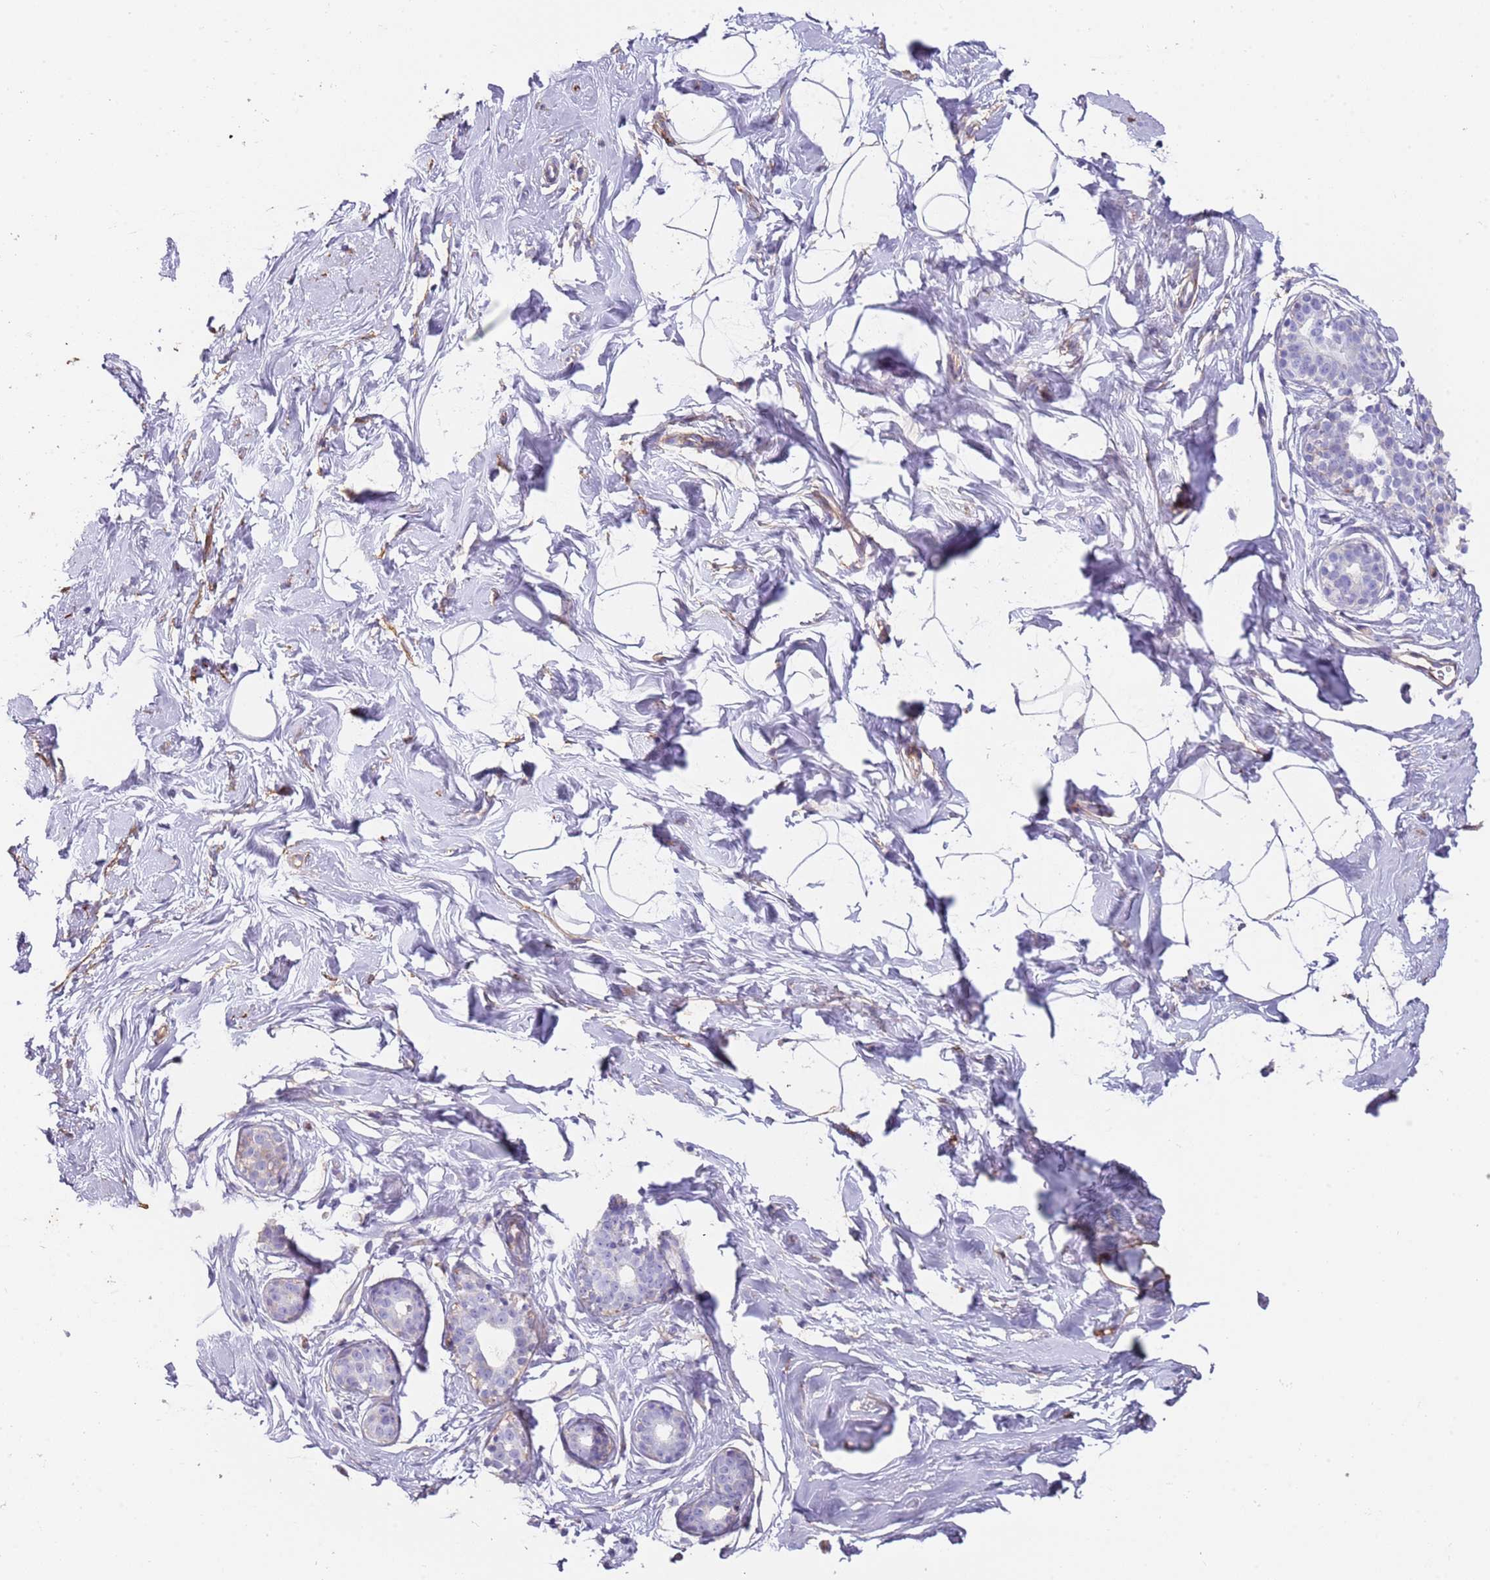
{"staining": {"intensity": "negative", "quantity": "none", "location": "none"}, "tissue": "breast", "cell_type": "Adipocytes", "image_type": "normal", "snomed": [{"axis": "morphology", "description": "Normal tissue, NOS"}, {"axis": "morphology", "description": "Adenoma, NOS"}, {"axis": "topography", "description": "Breast"}], "caption": "A micrograph of breast stained for a protein demonstrates no brown staining in adipocytes. (Immunohistochemistry (ihc), brightfield microscopy, high magnification).", "gene": "ENSG00000271254", "patient": {"sex": "female", "age": 23}}